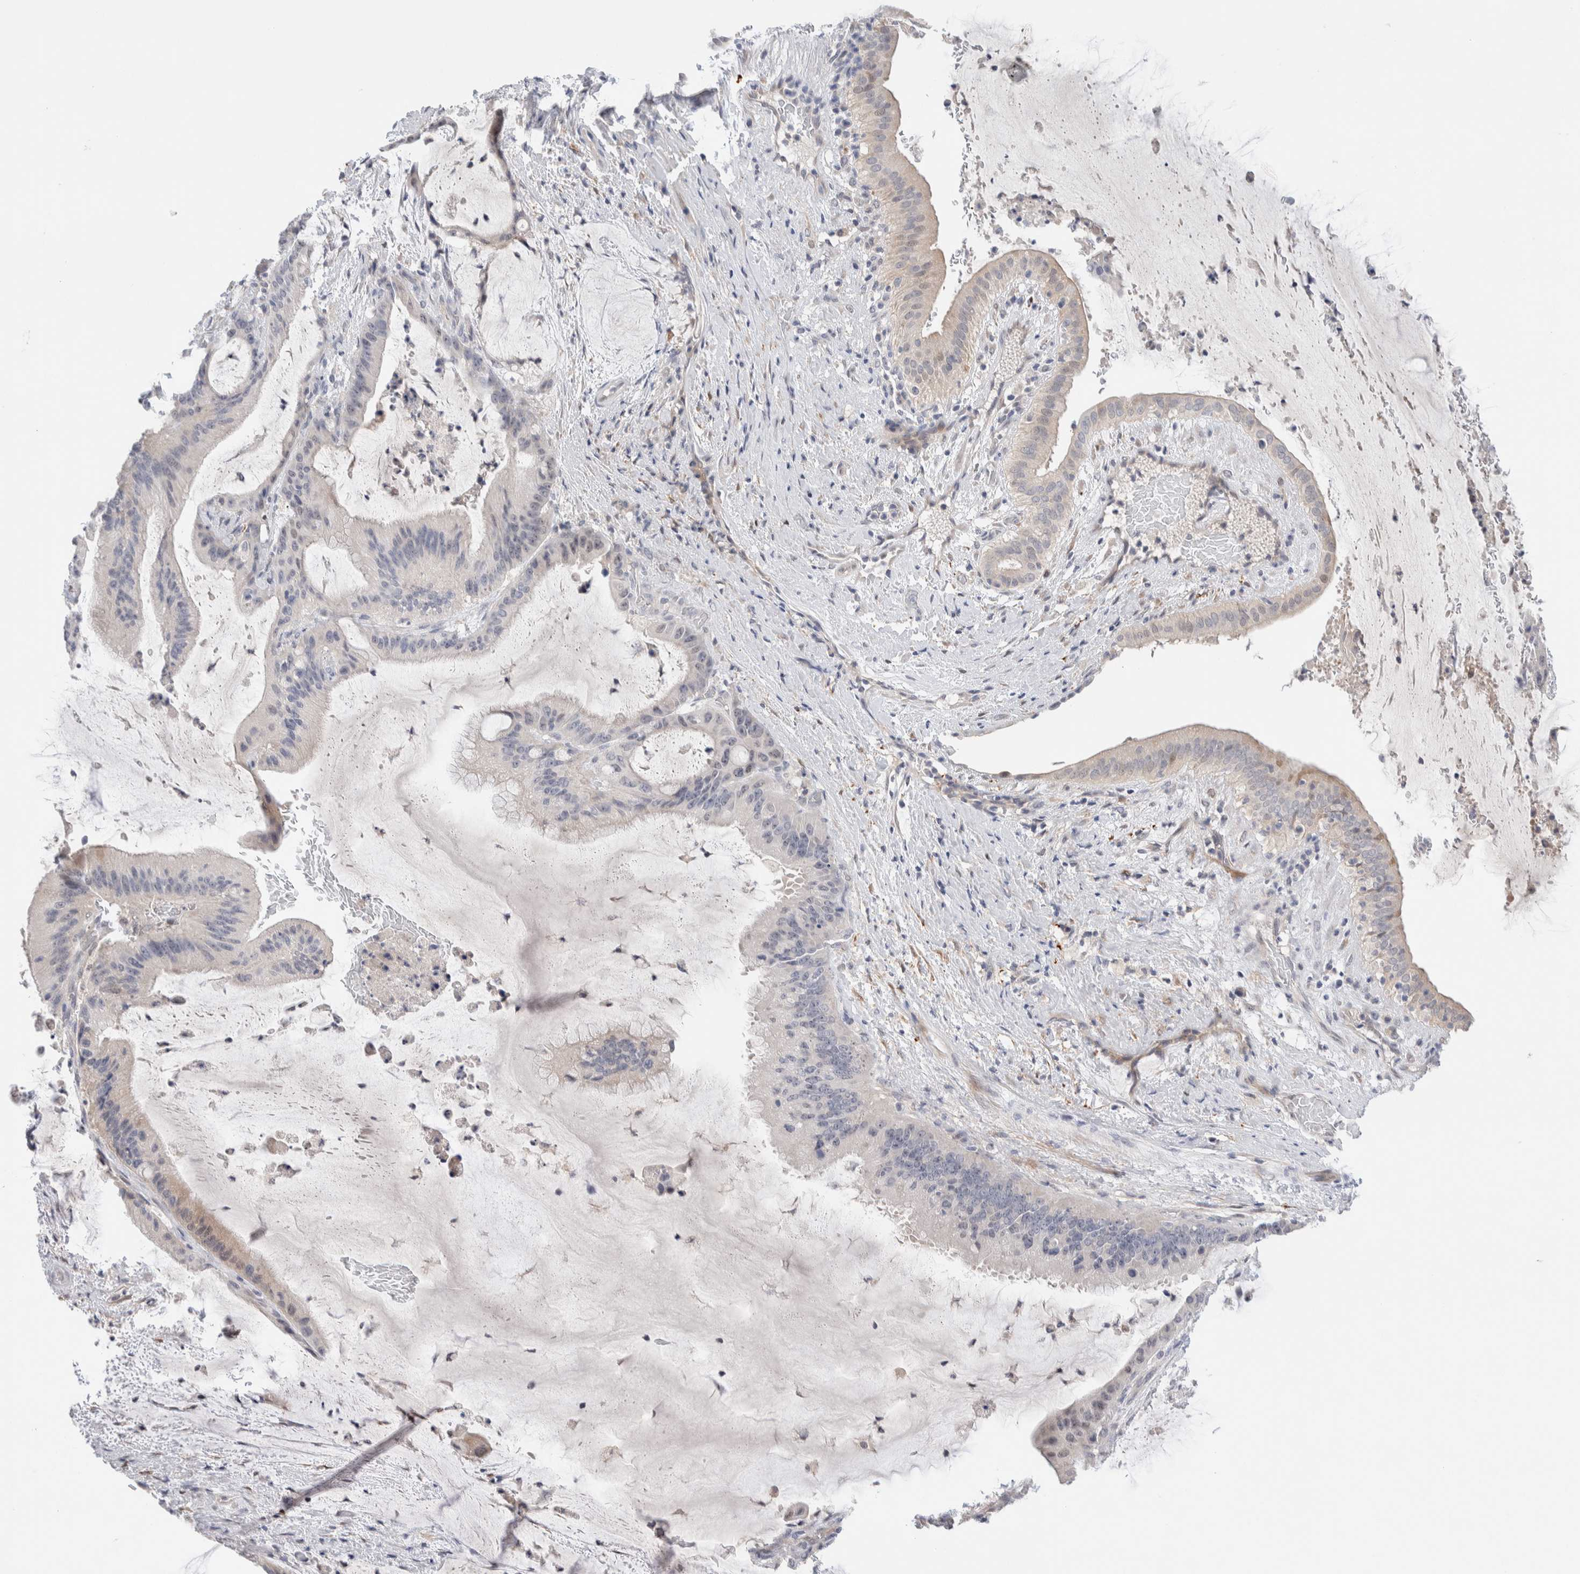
{"staining": {"intensity": "weak", "quantity": "<25%", "location": "nuclear"}, "tissue": "liver cancer", "cell_type": "Tumor cells", "image_type": "cancer", "snomed": [{"axis": "morphology", "description": "Normal tissue, NOS"}, {"axis": "morphology", "description": "Cholangiocarcinoma"}, {"axis": "topography", "description": "Liver"}, {"axis": "topography", "description": "Peripheral nerve tissue"}], "caption": "Immunohistochemical staining of liver cancer shows no significant expression in tumor cells.", "gene": "DNAJB6", "patient": {"sex": "female", "age": 73}}